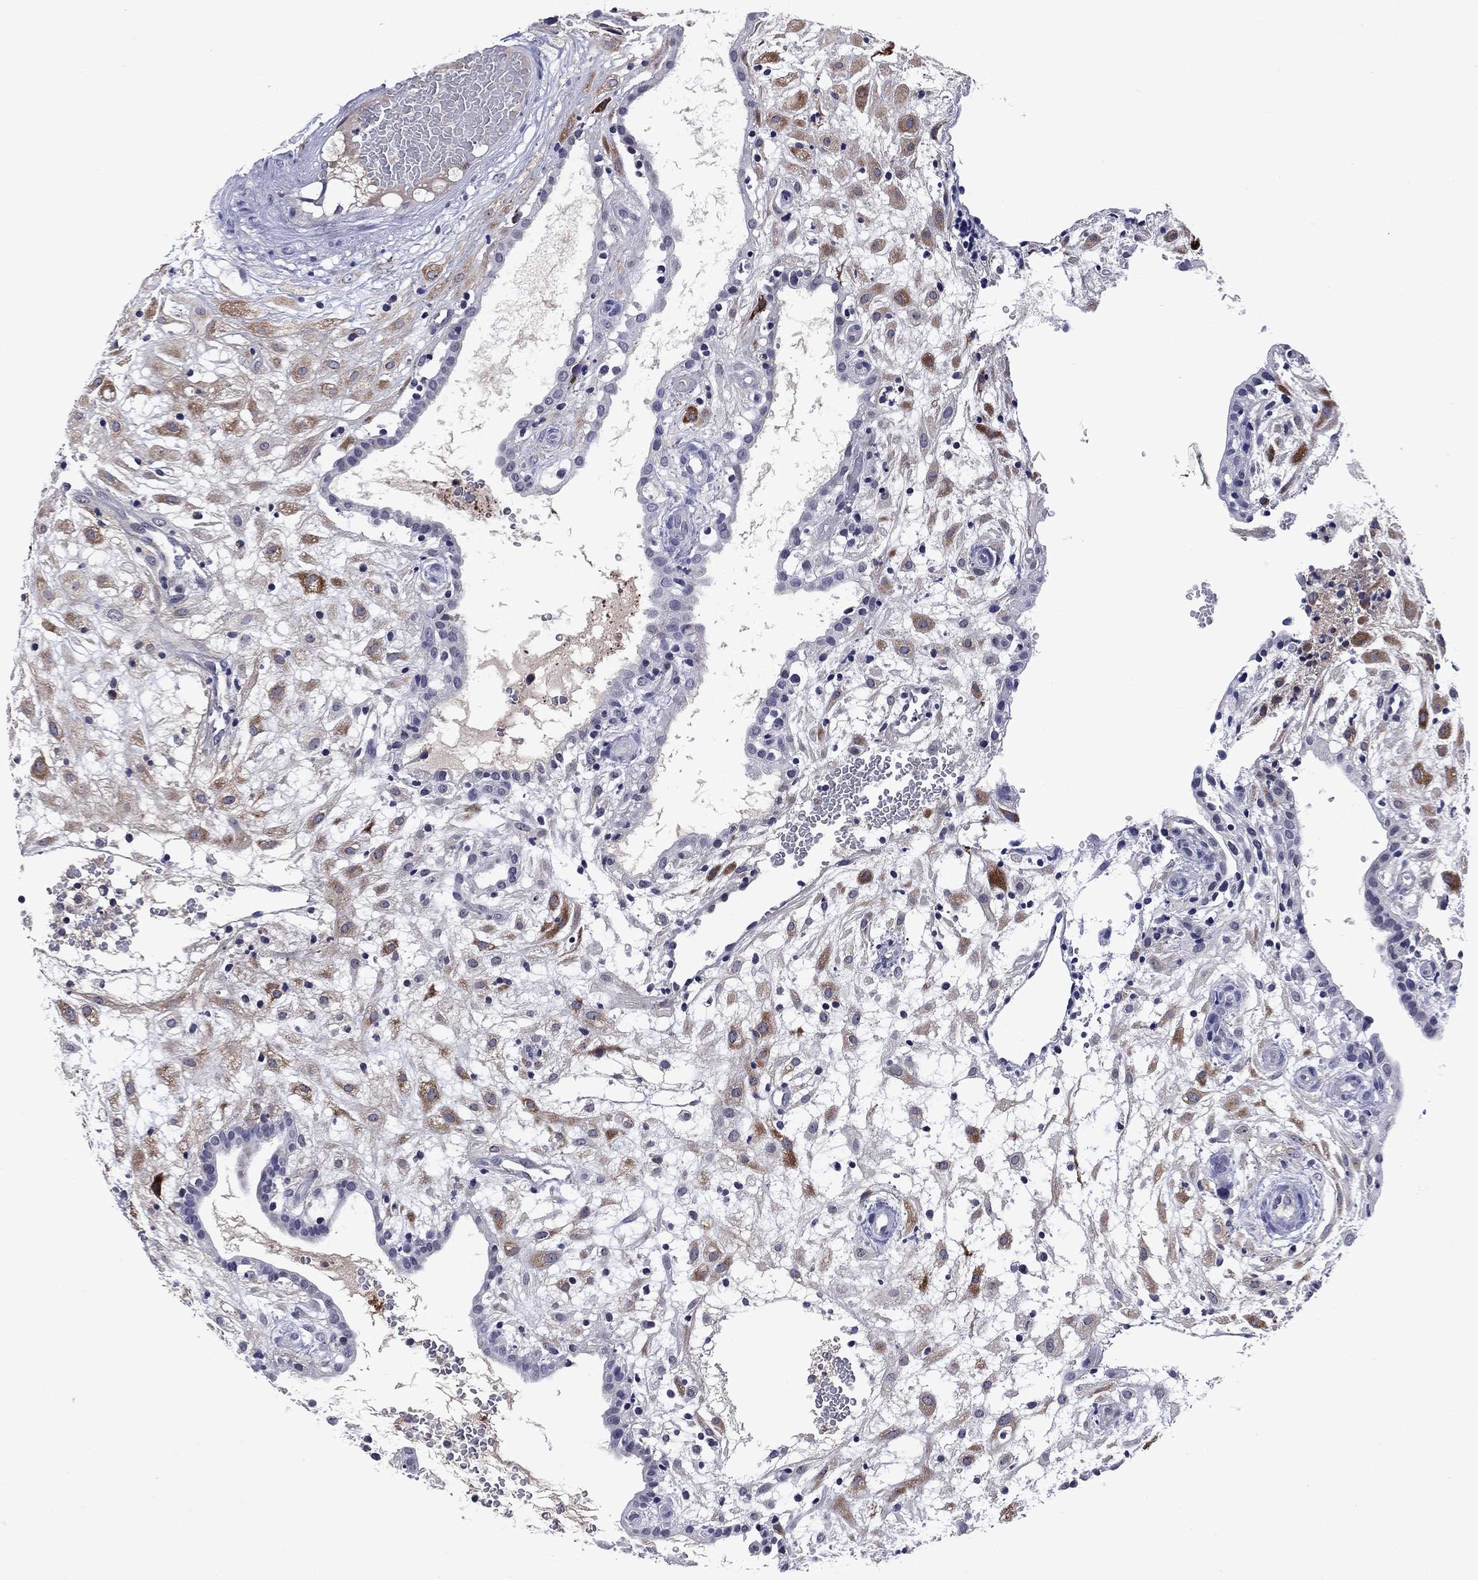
{"staining": {"intensity": "weak", "quantity": "<25%", "location": "cytoplasmic/membranous"}, "tissue": "placenta", "cell_type": "Trophoblastic cells", "image_type": "normal", "snomed": [{"axis": "morphology", "description": "Normal tissue, NOS"}, {"axis": "topography", "description": "Placenta"}], "caption": "Immunohistochemical staining of benign placenta shows no significant positivity in trophoblastic cells. (DAB (3,3'-diaminobenzidine) immunohistochemistry (IHC) with hematoxylin counter stain).", "gene": "ECM1", "patient": {"sex": "female", "age": 24}}